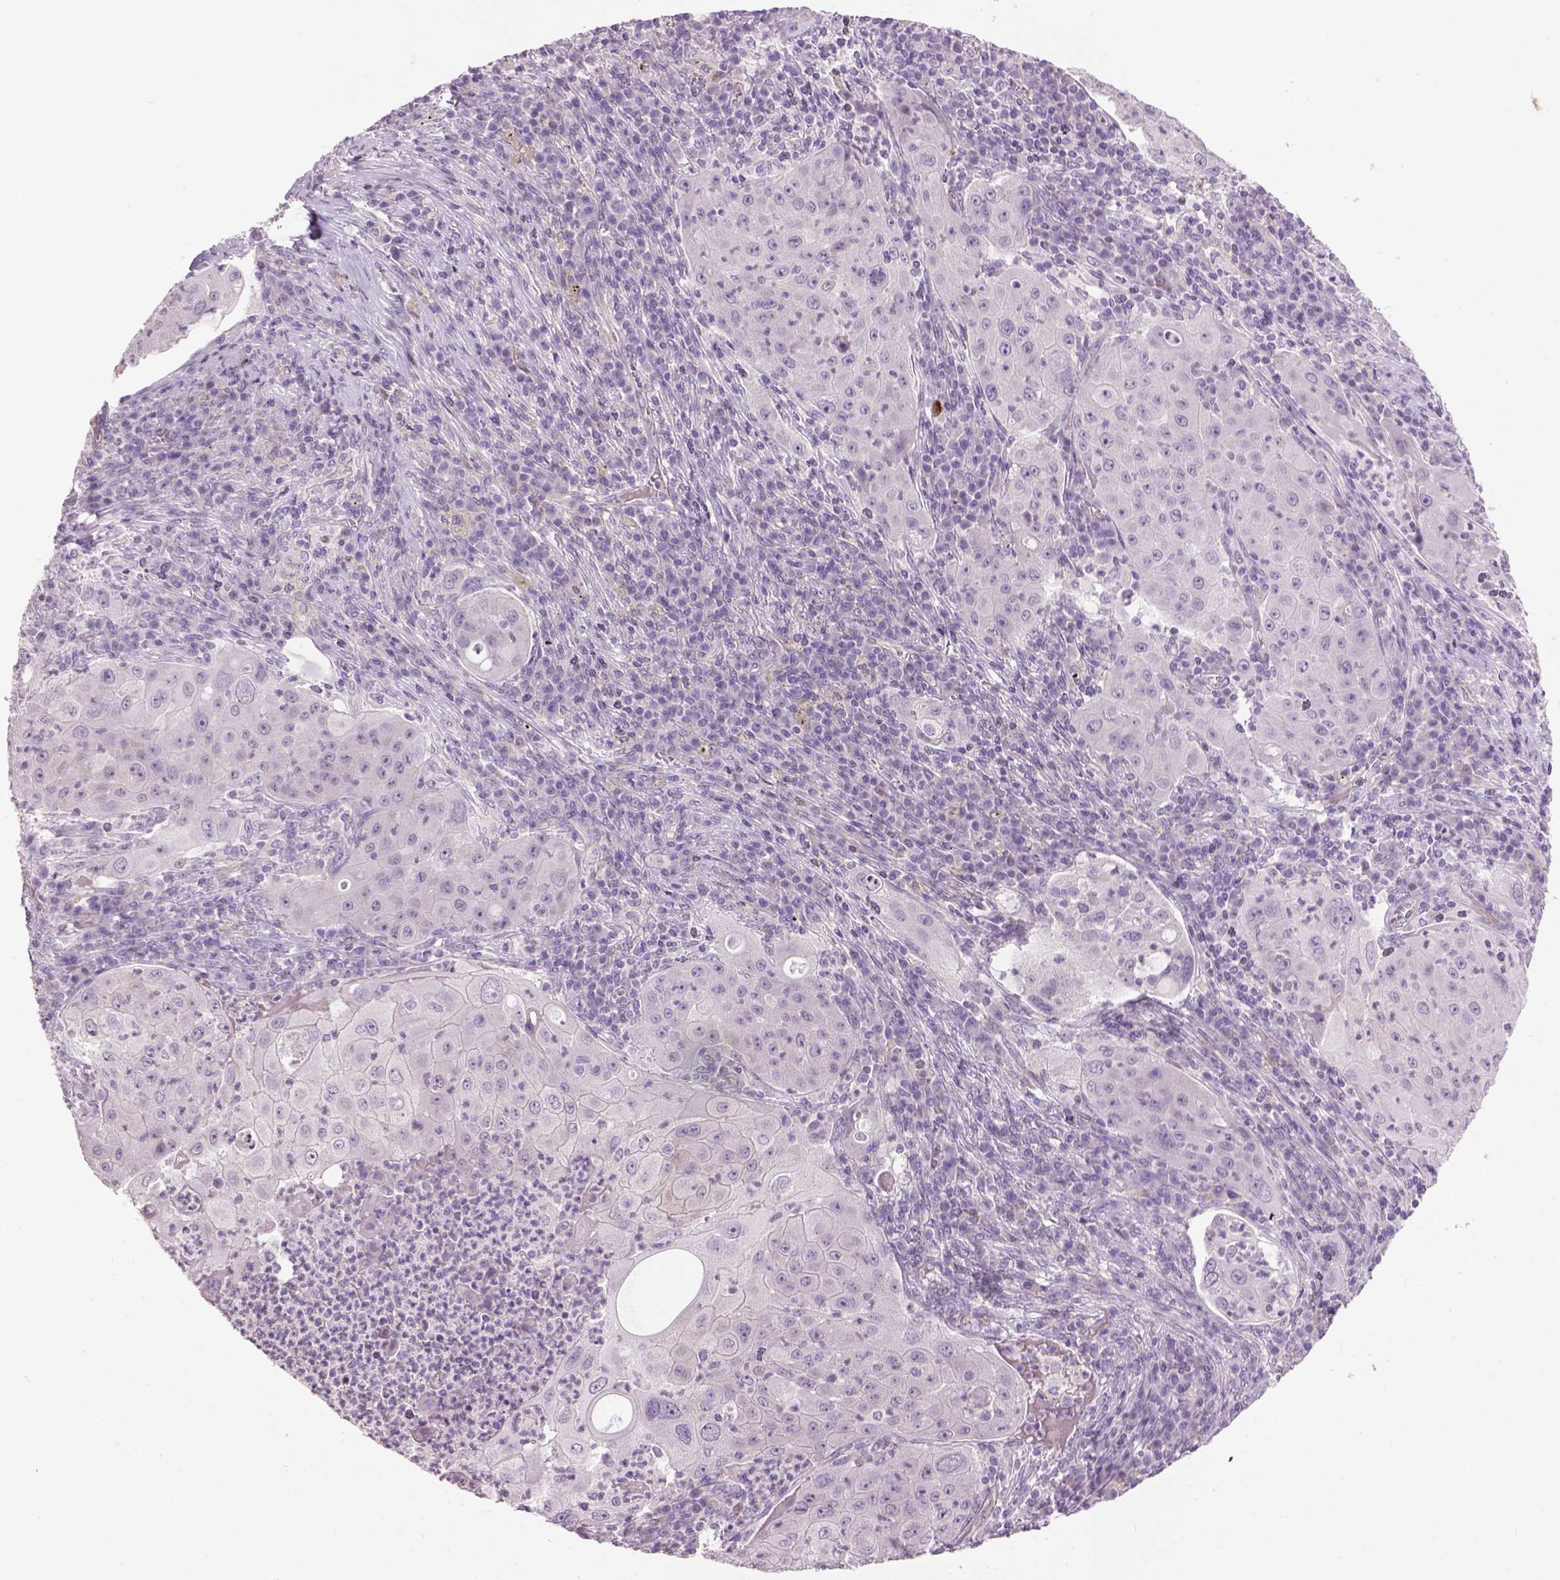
{"staining": {"intensity": "negative", "quantity": "none", "location": "none"}, "tissue": "lung cancer", "cell_type": "Tumor cells", "image_type": "cancer", "snomed": [{"axis": "morphology", "description": "Squamous cell carcinoma, NOS"}, {"axis": "topography", "description": "Lung"}], "caption": "IHC histopathology image of neoplastic tissue: lung cancer stained with DAB (3,3'-diaminobenzidine) exhibits no significant protein staining in tumor cells.", "gene": "TH", "patient": {"sex": "female", "age": 59}}